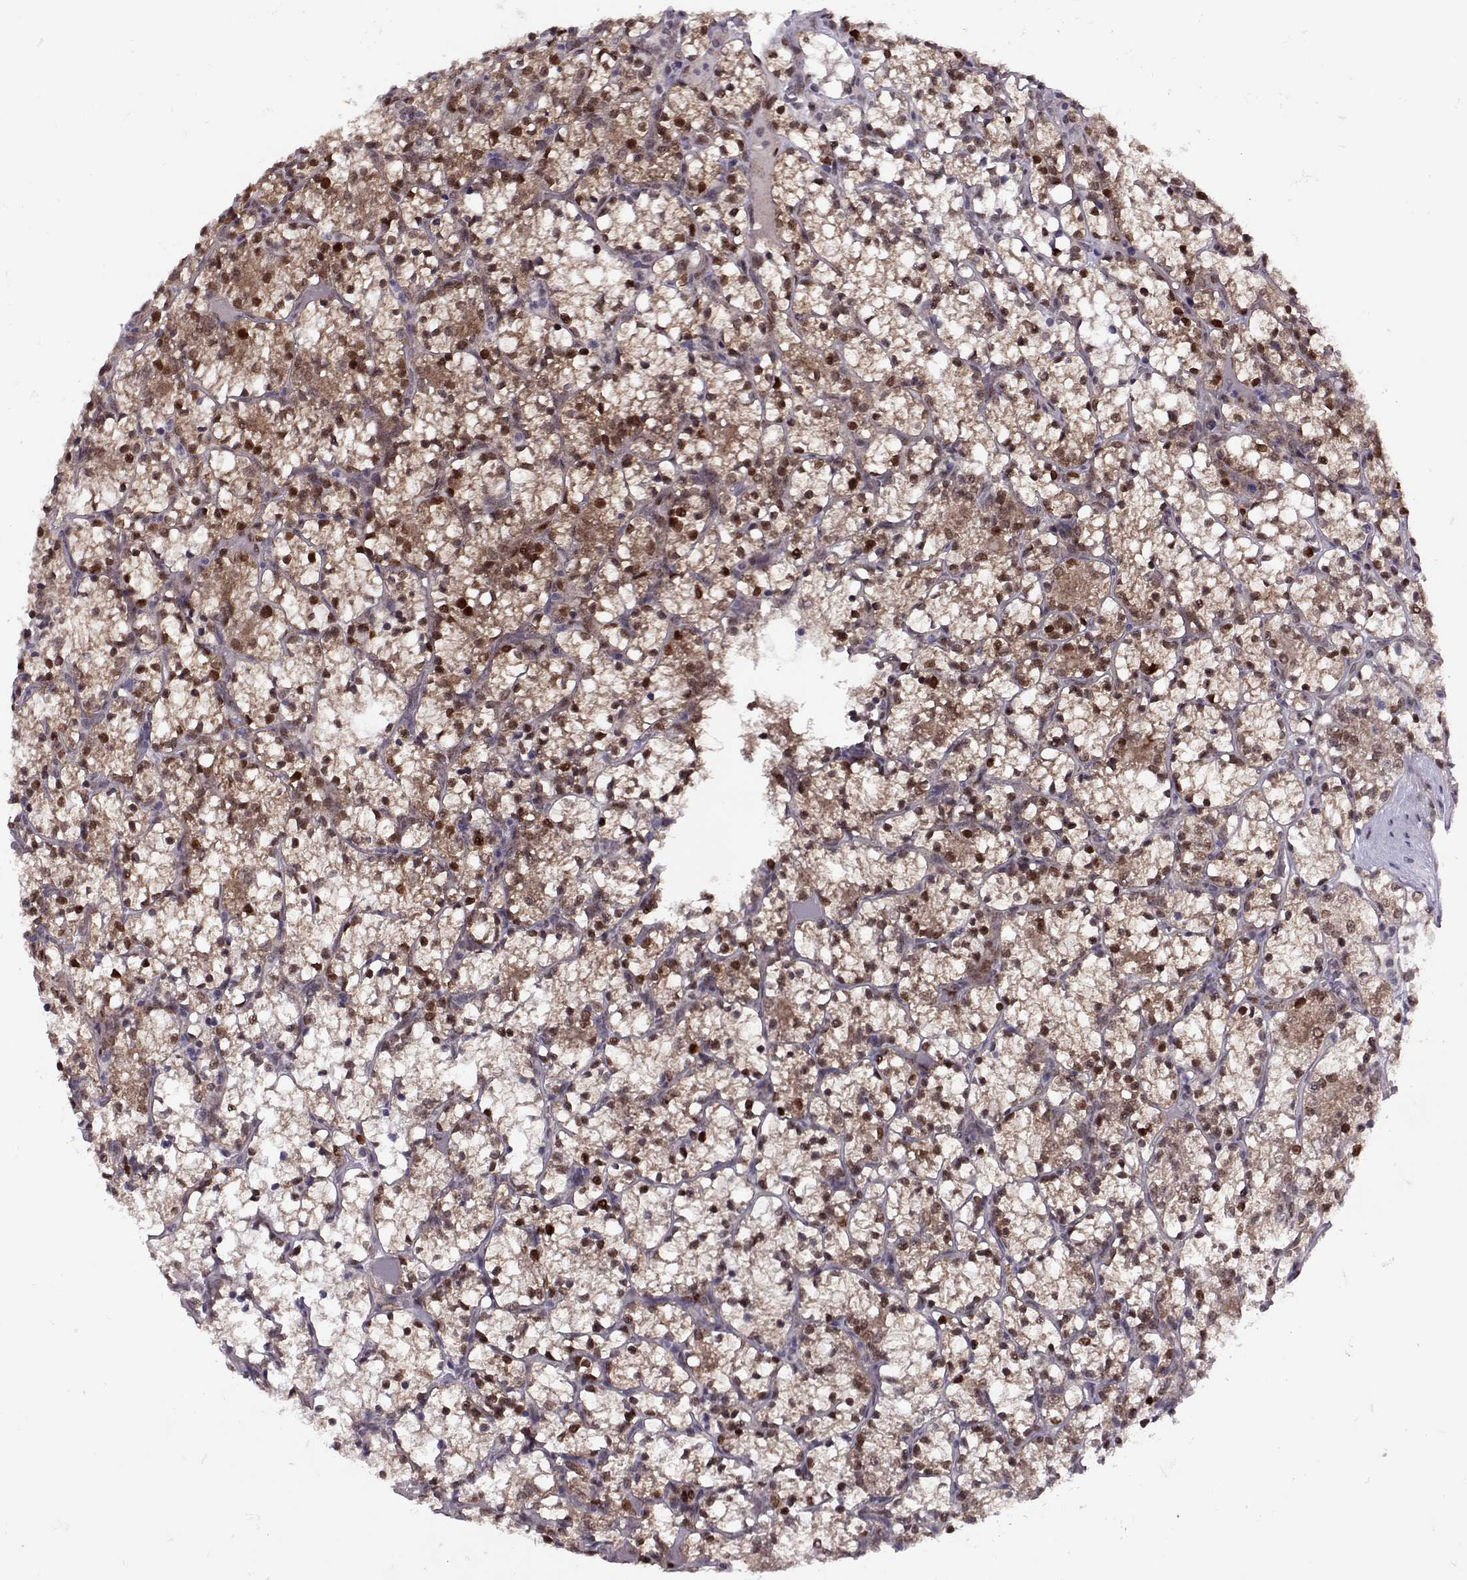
{"staining": {"intensity": "moderate", "quantity": "25%-75%", "location": "cytoplasmic/membranous,nuclear"}, "tissue": "renal cancer", "cell_type": "Tumor cells", "image_type": "cancer", "snomed": [{"axis": "morphology", "description": "Adenocarcinoma, NOS"}, {"axis": "topography", "description": "Kidney"}], "caption": "Immunohistochemical staining of human renal cancer exhibits moderate cytoplasmic/membranous and nuclear protein positivity in approximately 25%-75% of tumor cells.", "gene": "CDK4", "patient": {"sex": "female", "age": 69}}